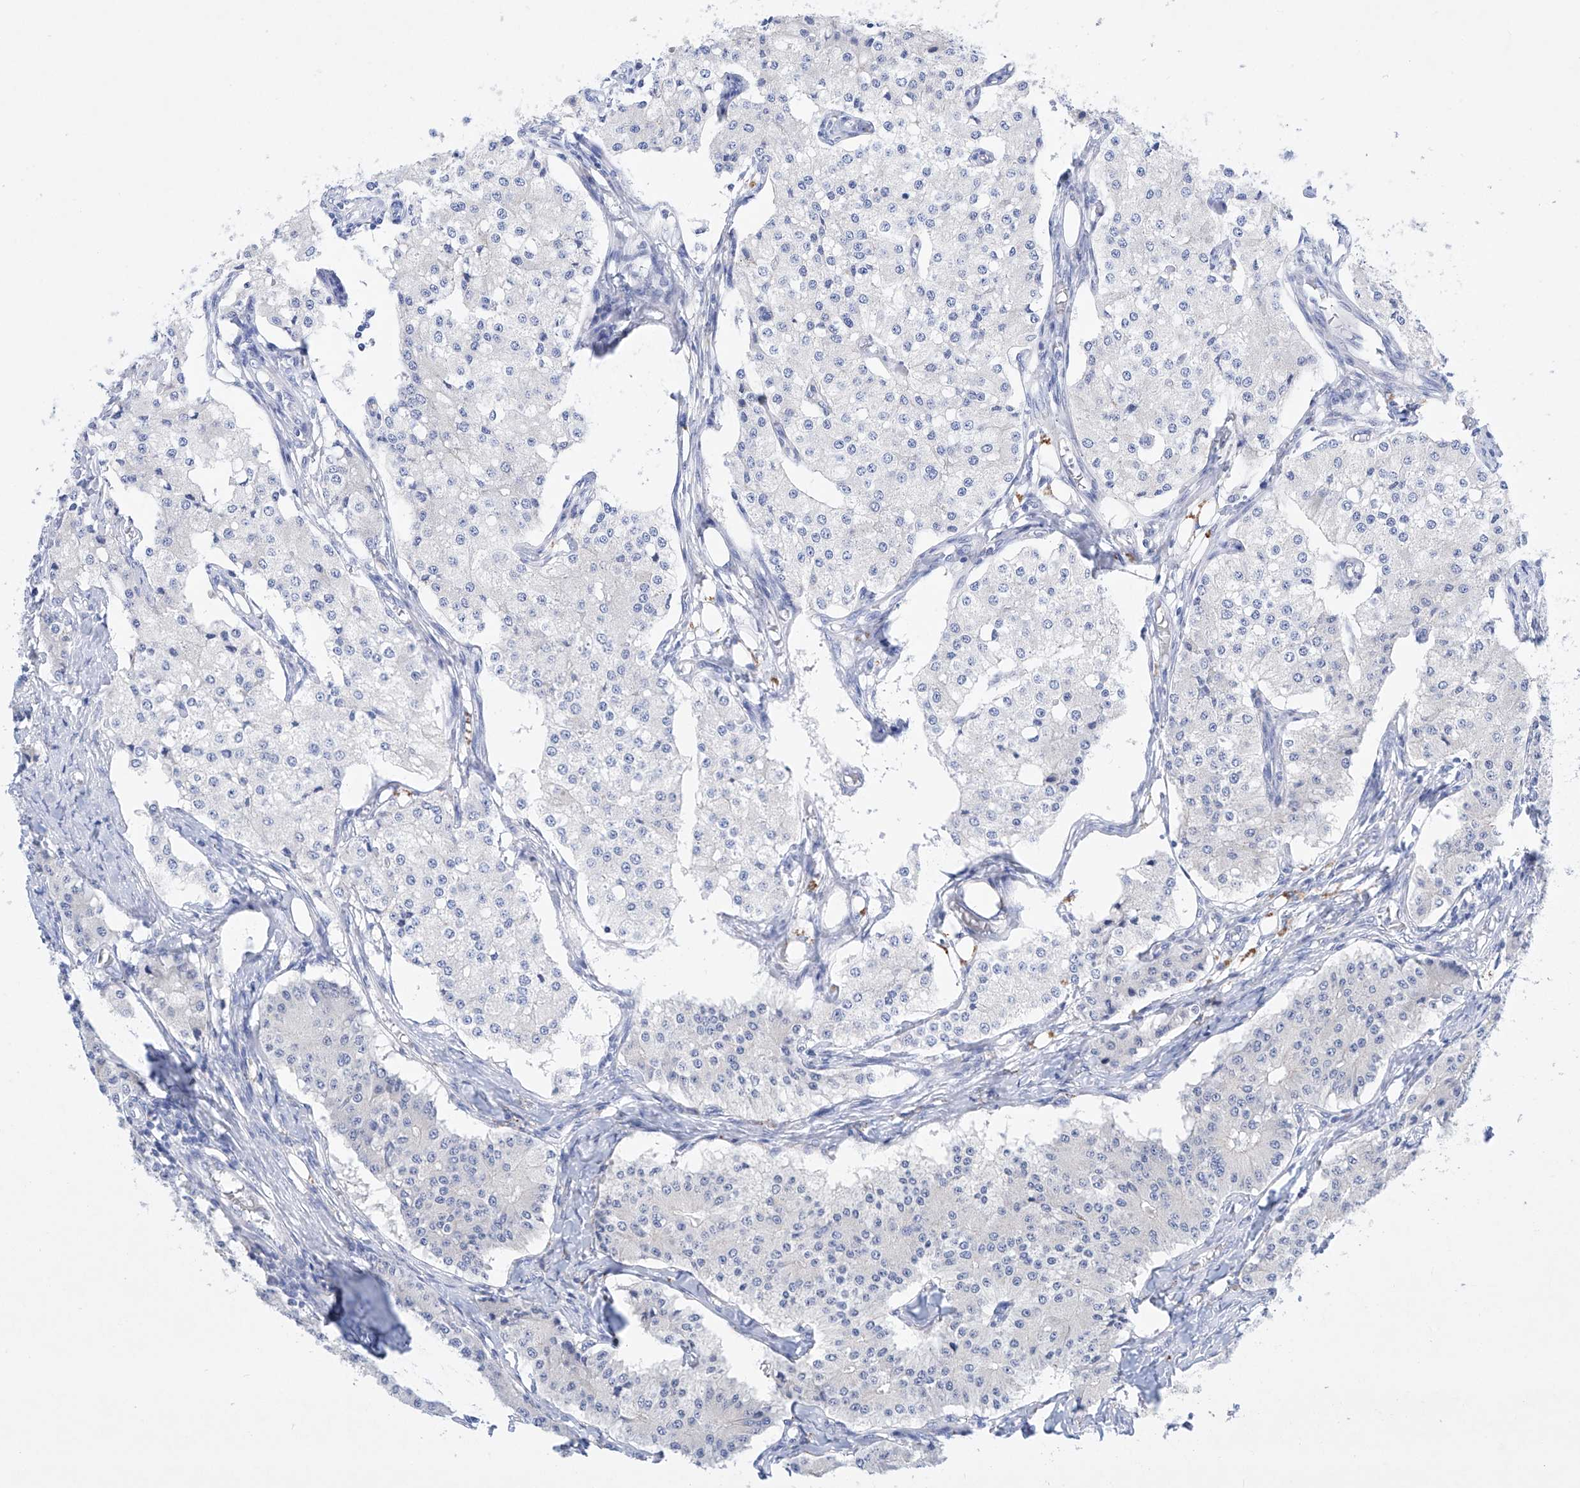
{"staining": {"intensity": "negative", "quantity": "none", "location": "none"}, "tissue": "carcinoid", "cell_type": "Tumor cells", "image_type": "cancer", "snomed": [{"axis": "morphology", "description": "Carcinoid, malignant, NOS"}, {"axis": "topography", "description": "Colon"}], "caption": "A high-resolution photomicrograph shows immunohistochemistry (IHC) staining of carcinoid (malignant), which reveals no significant positivity in tumor cells. Nuclei are stained in blue.", "gene": "LURAP1", "patient": {"sex": "female", "age": 52}}